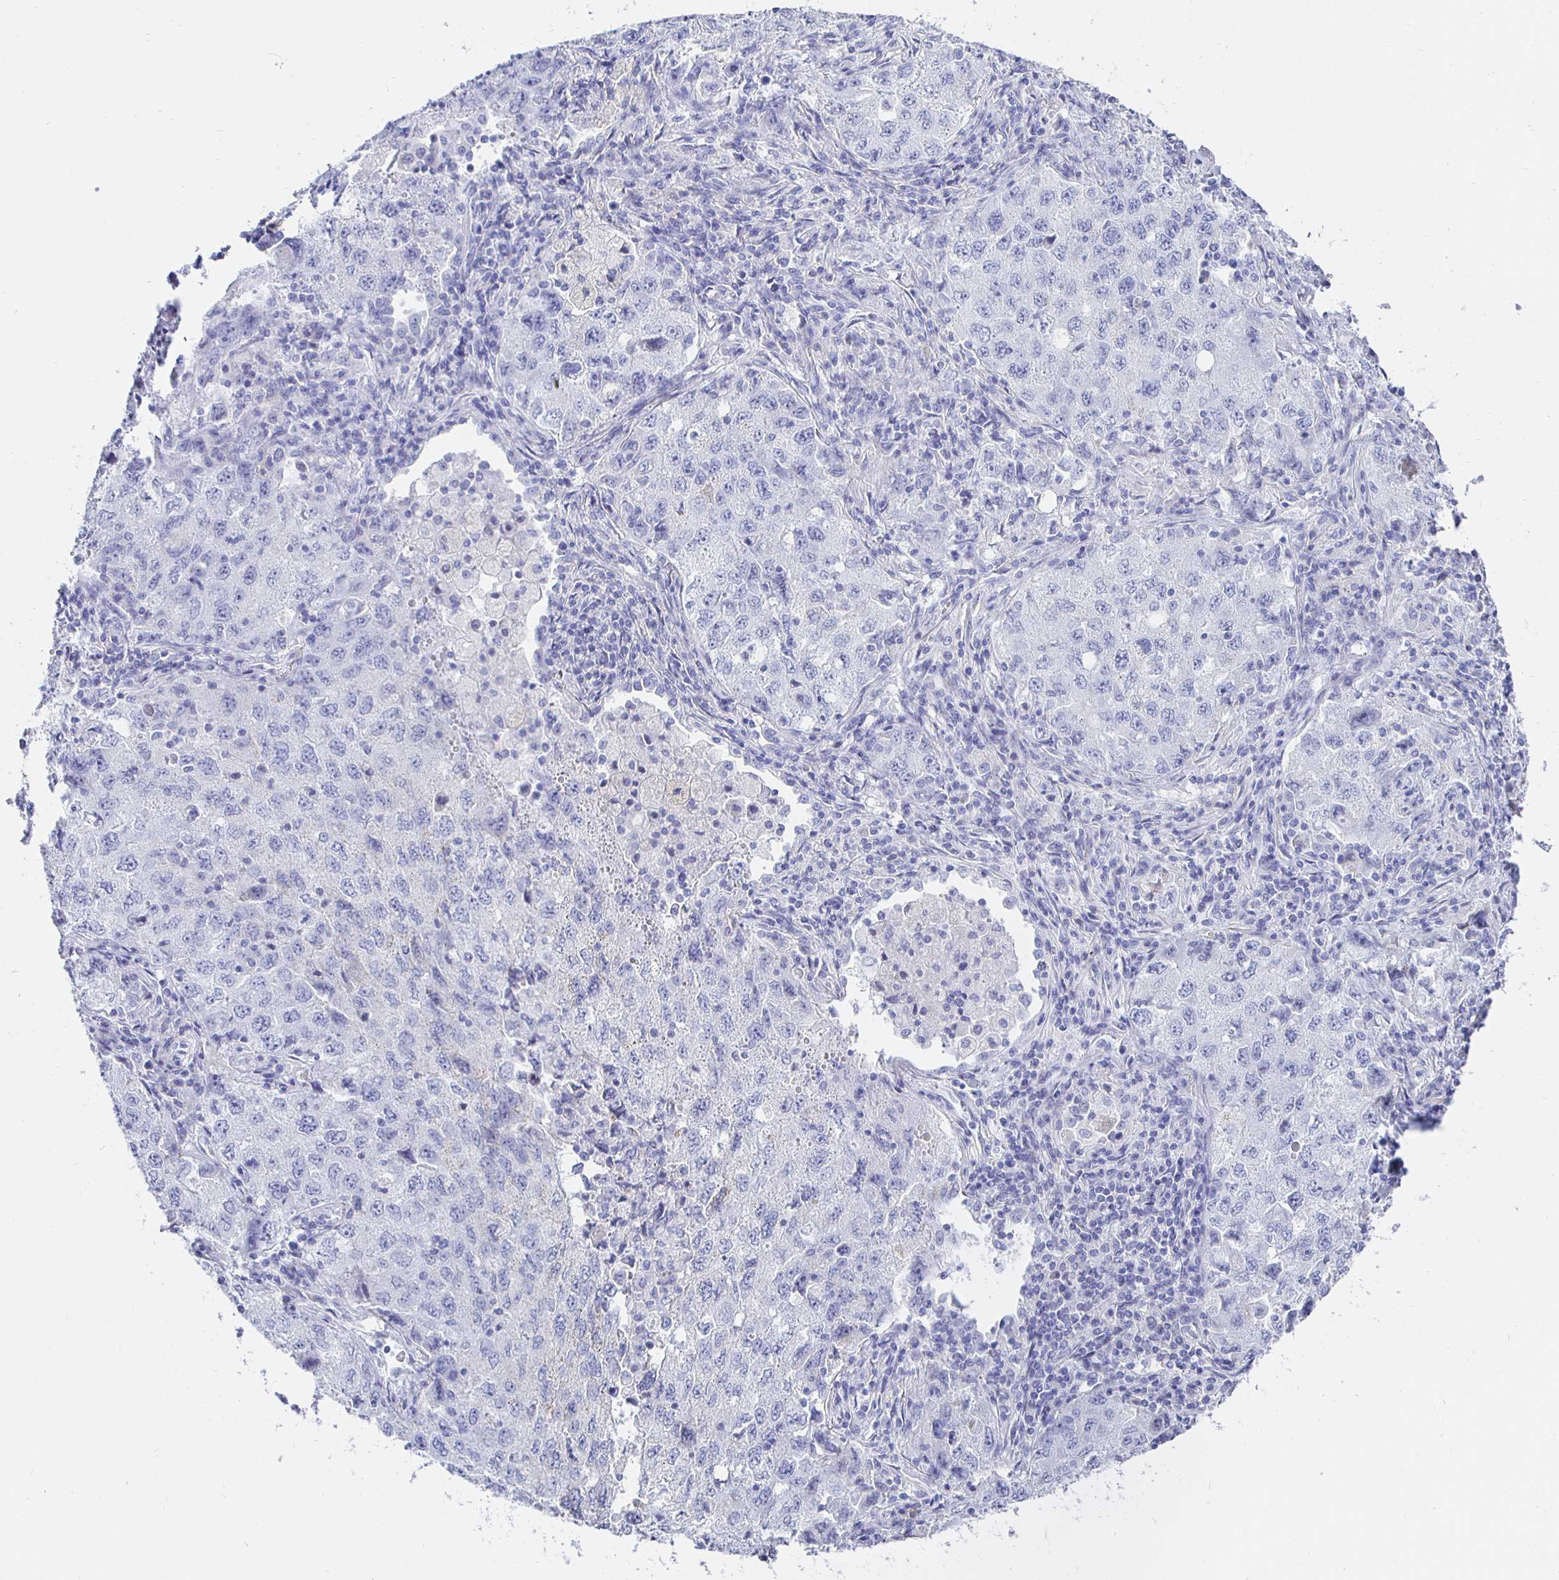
{"staining": {"intensity": "negative", "quantity": "none", "location": "none"}, "tissue": "lung cancer", "cell_type": "Tumor cells", "image_type": "cancer", "snomed": [{"axis": "morphology", "description": "Adenocarcinoma, NOS"}, {"axis": "topography", "description": "Lung"}], "caption": "Tumor cells are negative for brown protein staining in adenocarcinoma (lung).", "gene": "CR2", "patient": {"sex": "female", "age": 57}}